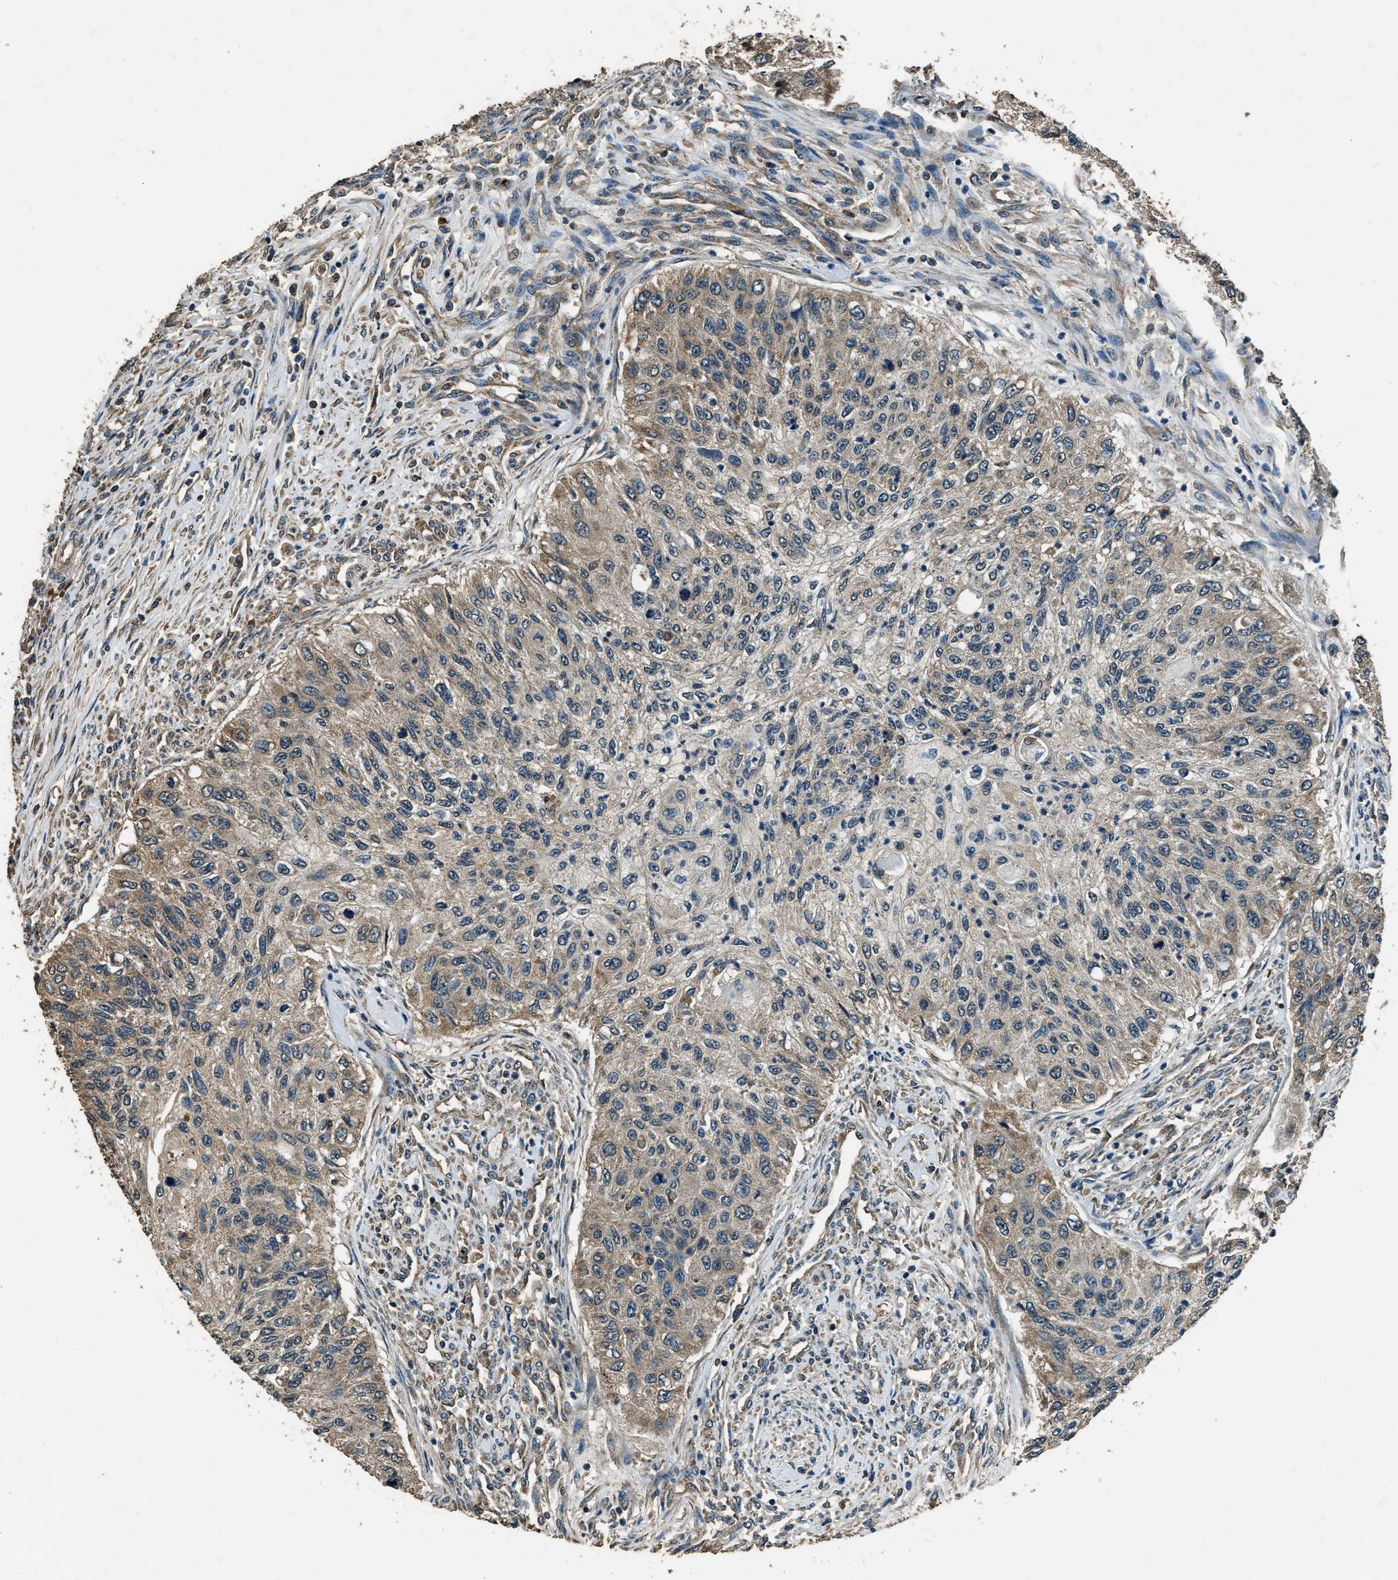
{"staining": {"intensity": "weak", "quantity": "25%-75%", "location": "cytoplasmic/membranous"}, "tissue": "urothelial cancer", "cell_type": "Tumor cells", "image_type": "cancer", "snomed": [{"axis": "morphology", "description": "Urothelial carcinoma, High grade"}, {"axis": "topography", "description": "Urinary bladder"}], "caption": "A brown stain highlights weak cytoplasmic/membranous staining of a protein in human urothelial carcinoma (high-grade) tumor cells.", "gene": "SALL3", "patient": {"sex": "female", "age": 60}}